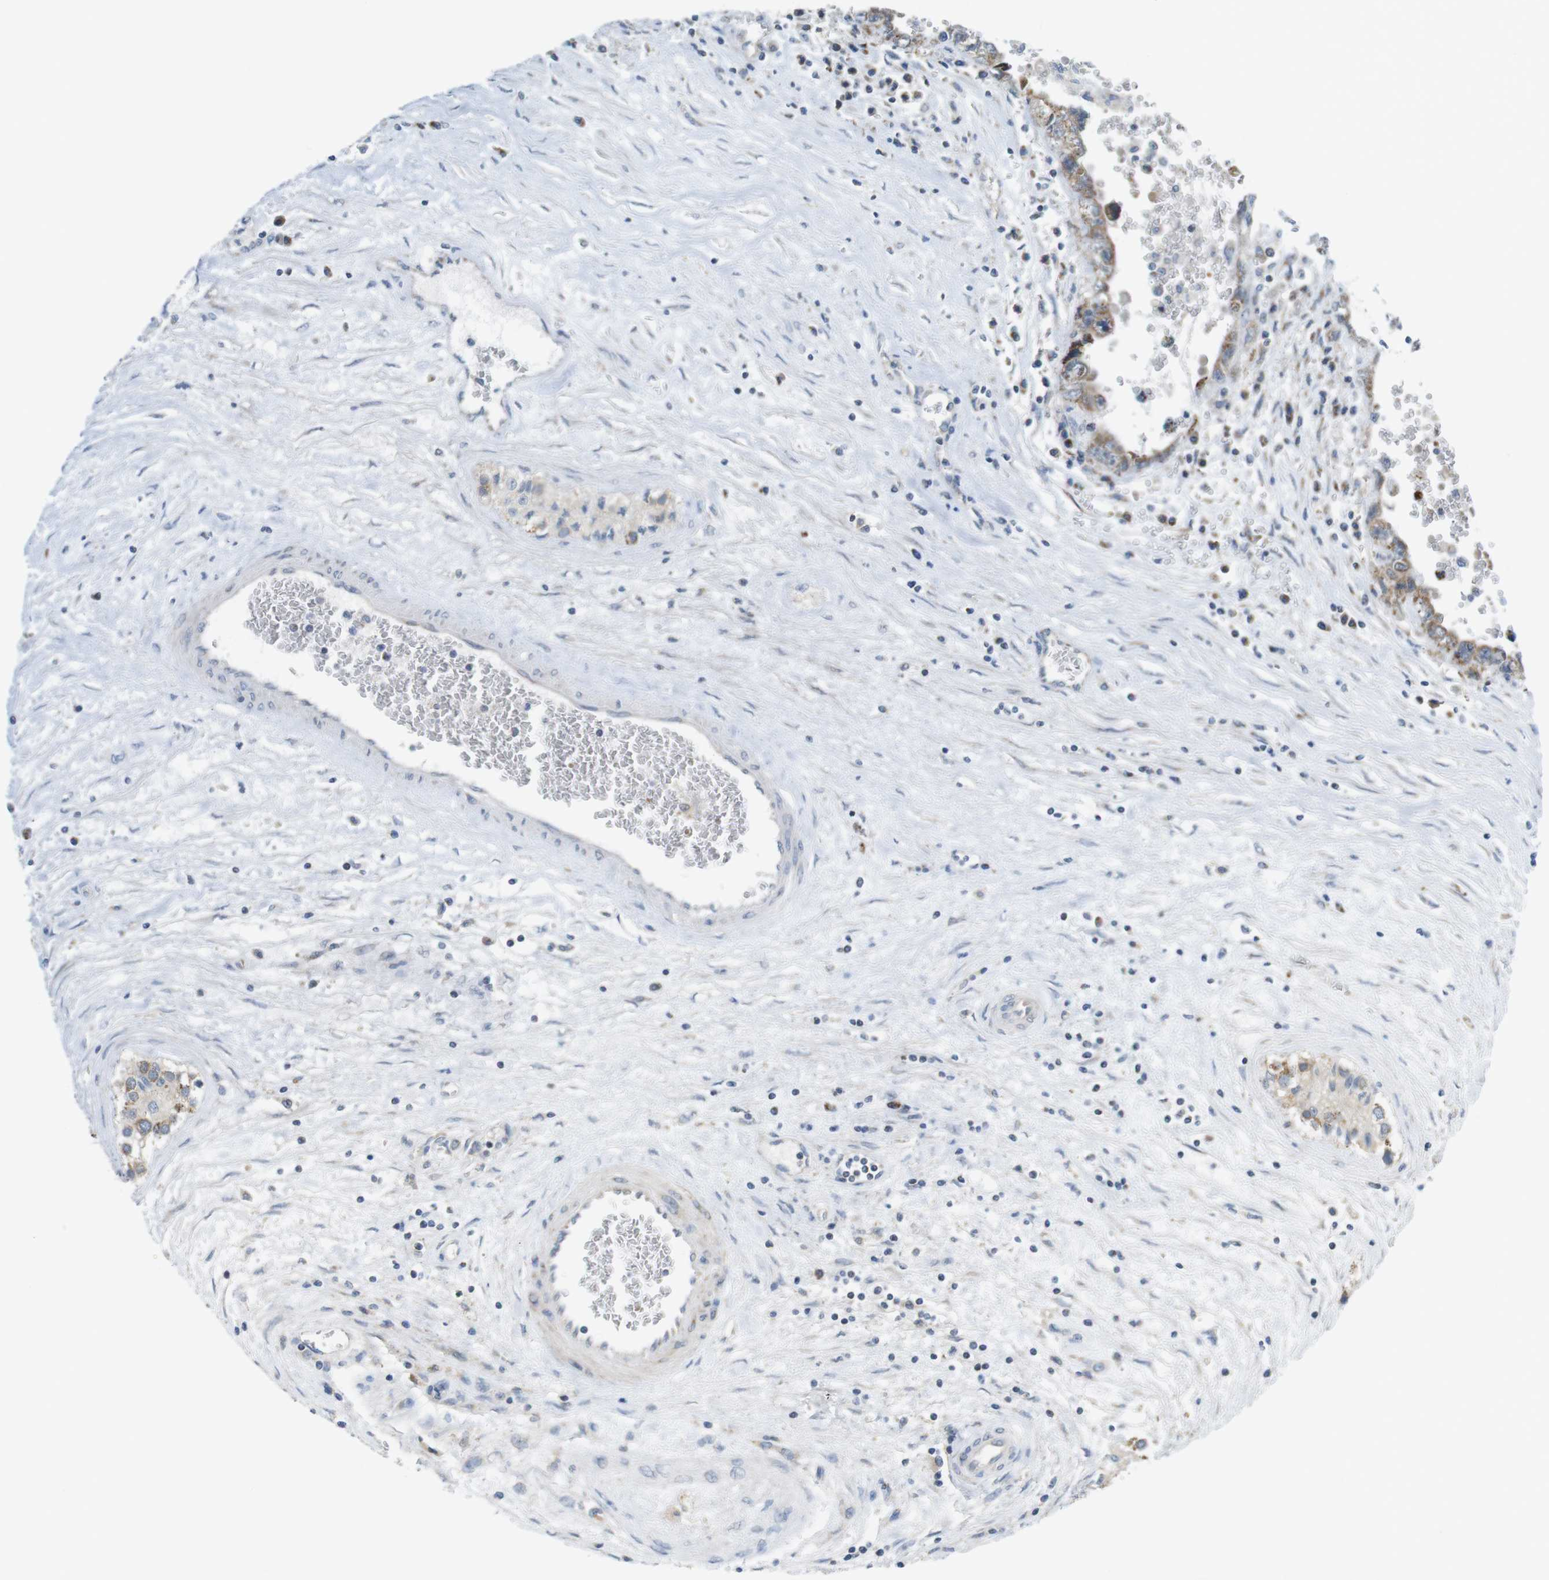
{"staining": {"intensity": "moderate", "quantity": ">75%", "location": "cytoplasmic/membranous"}, "tissue": "testis cancer", "cell_type": "Tumor cells", "image_type": "cancer", "snomed": [{"axis": "morphology", "description": "Carcinoma, Embryonal, NOS"}, {"axis": "topography", "description": "Testis"}], "caption": "A brown stain highlights moderate cytoplasmic/membranous positivity of a protein in human testis cancer (embryonal carcinoma) tumor cells. Immunohistochemistry (ihc) stains the protein in brown and the nuclei are stained blue.", "gene": "MARCHF1", "patient": {"sex": "male", "age": 28}}